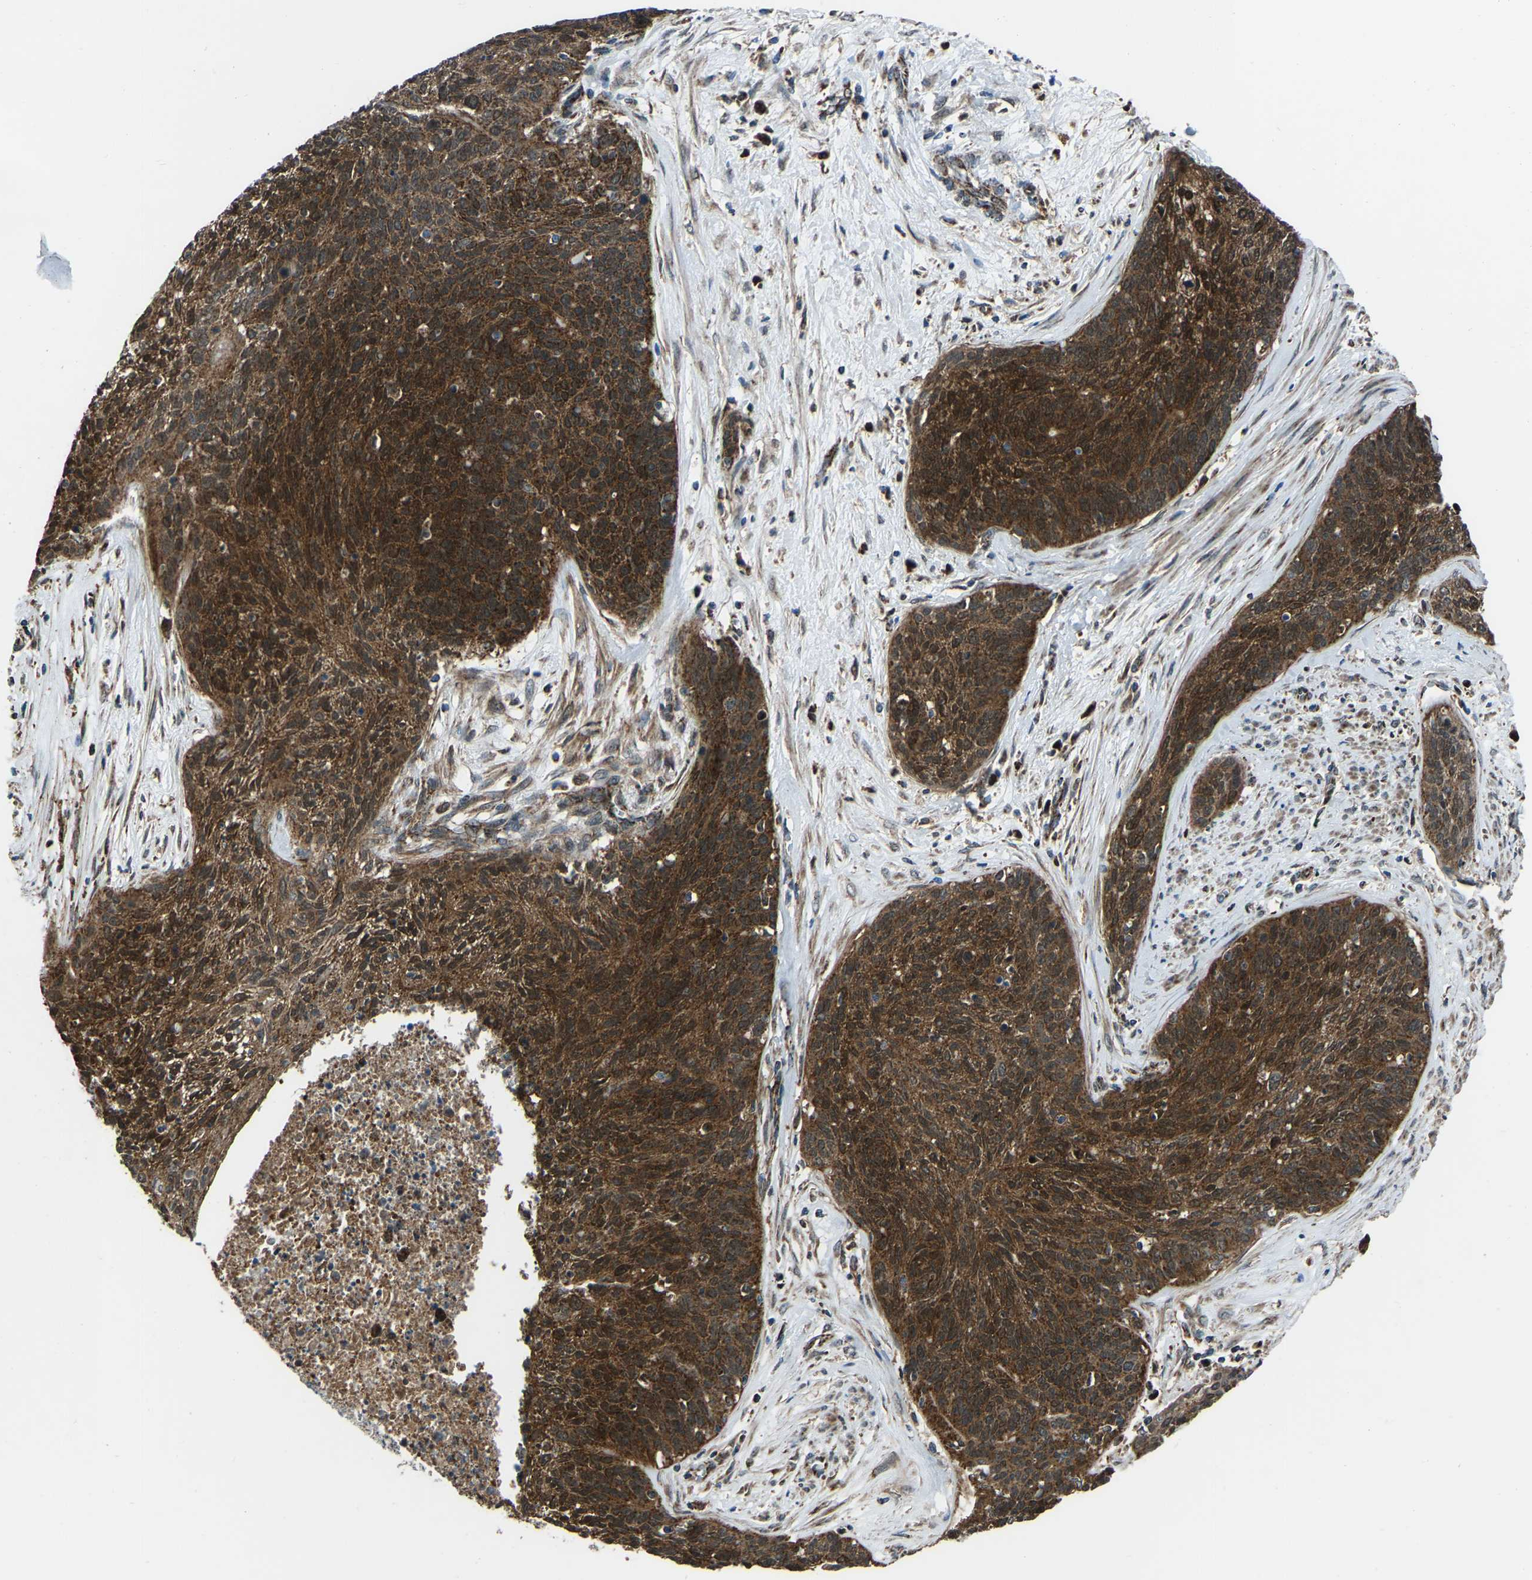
{"staining": {"intensity": "strong", "quantity": ">75%", "location": "cytoplasmic/membranous"}, "tissue": "cervical cancer", "cell_type": "Tumor cells", "image_type": "cancer", "snomed": [{"axis": "morphology", "description": "Squamous cell carcinoma, NOS"}, {"axis": "topography", "description": "Cervix"}], "caption": "Protein analysis of cervical cancer tissue demonstrates strong cytoplasmic/membranous staining in approximately >75% of tumor cells.", "gene": "AKR1A1", "patient": {"sex": "female", "age": 55}}